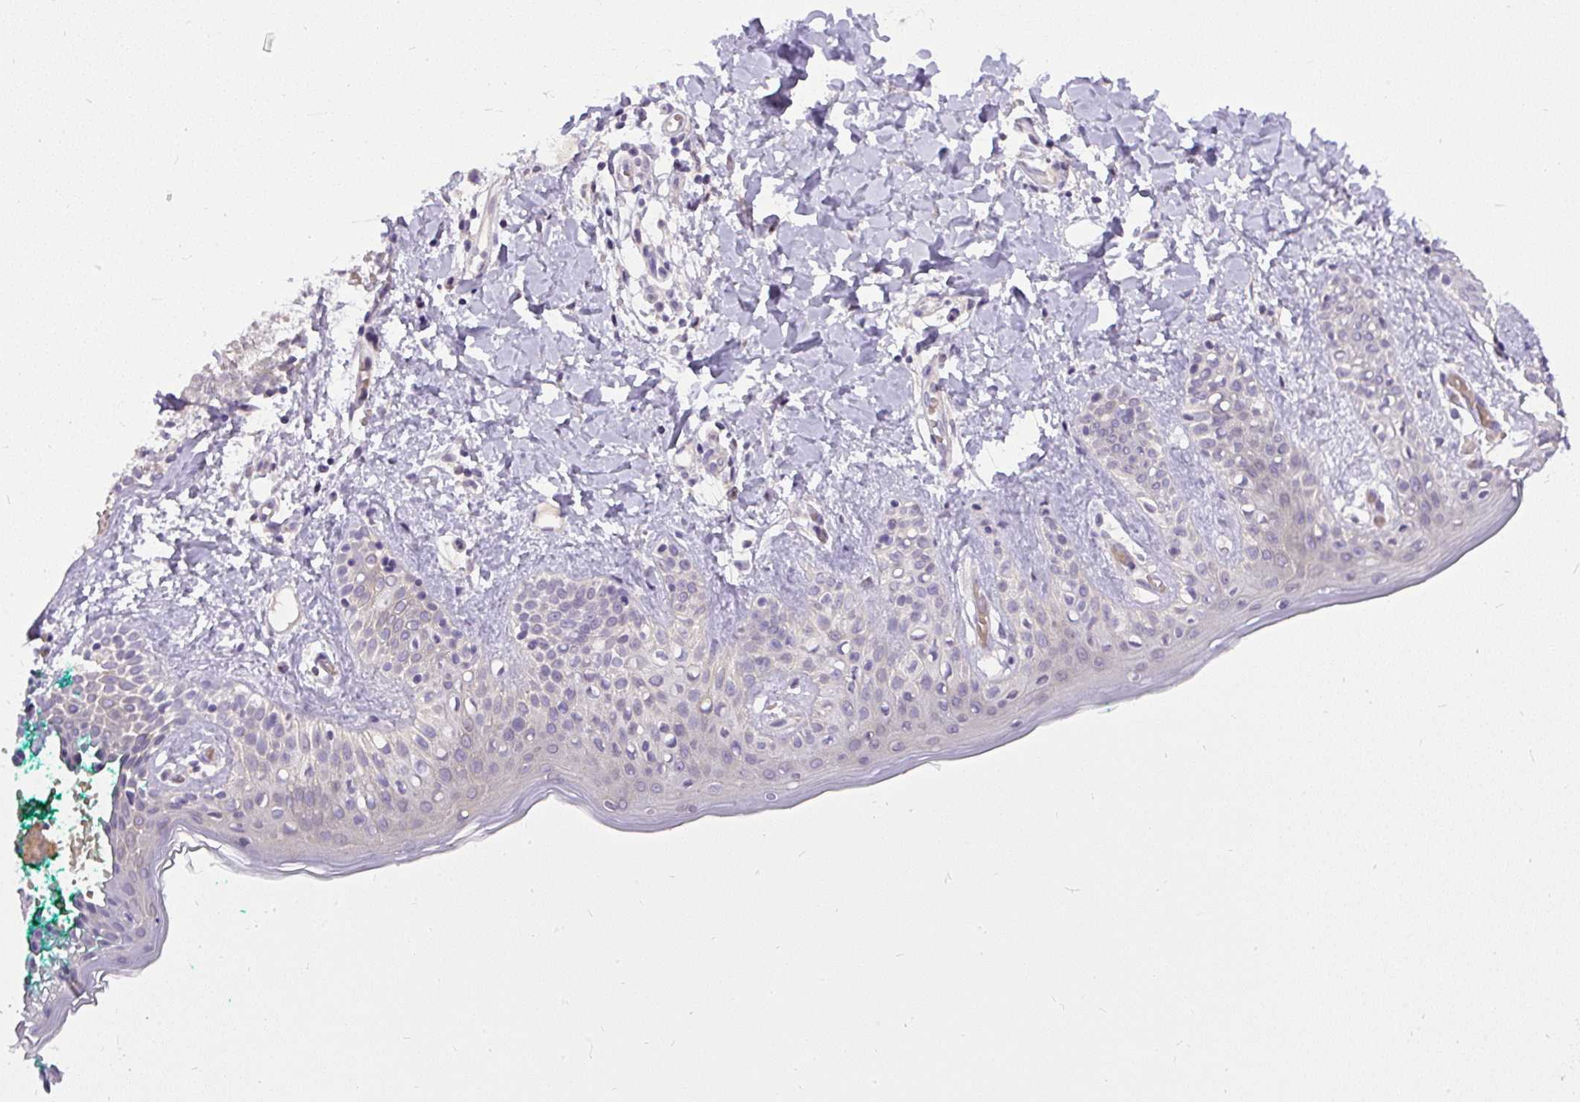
{"staining": {"intensity": "negative", "quantity": "none", "location": "none"}, "tissue": "skin", "cell_type": "Fibroblasts", "image_type": "normal", "snomed": [{"axis": "morphology", "description": "Normal tissue, NOS"}, {"axis": "topography", "description": "Skin"}], "caption": "The image reveals no significant positivity in fibroblasts of skin.", "gene": "FAM117B", "patient": {"sex": "male", "age": 16}}